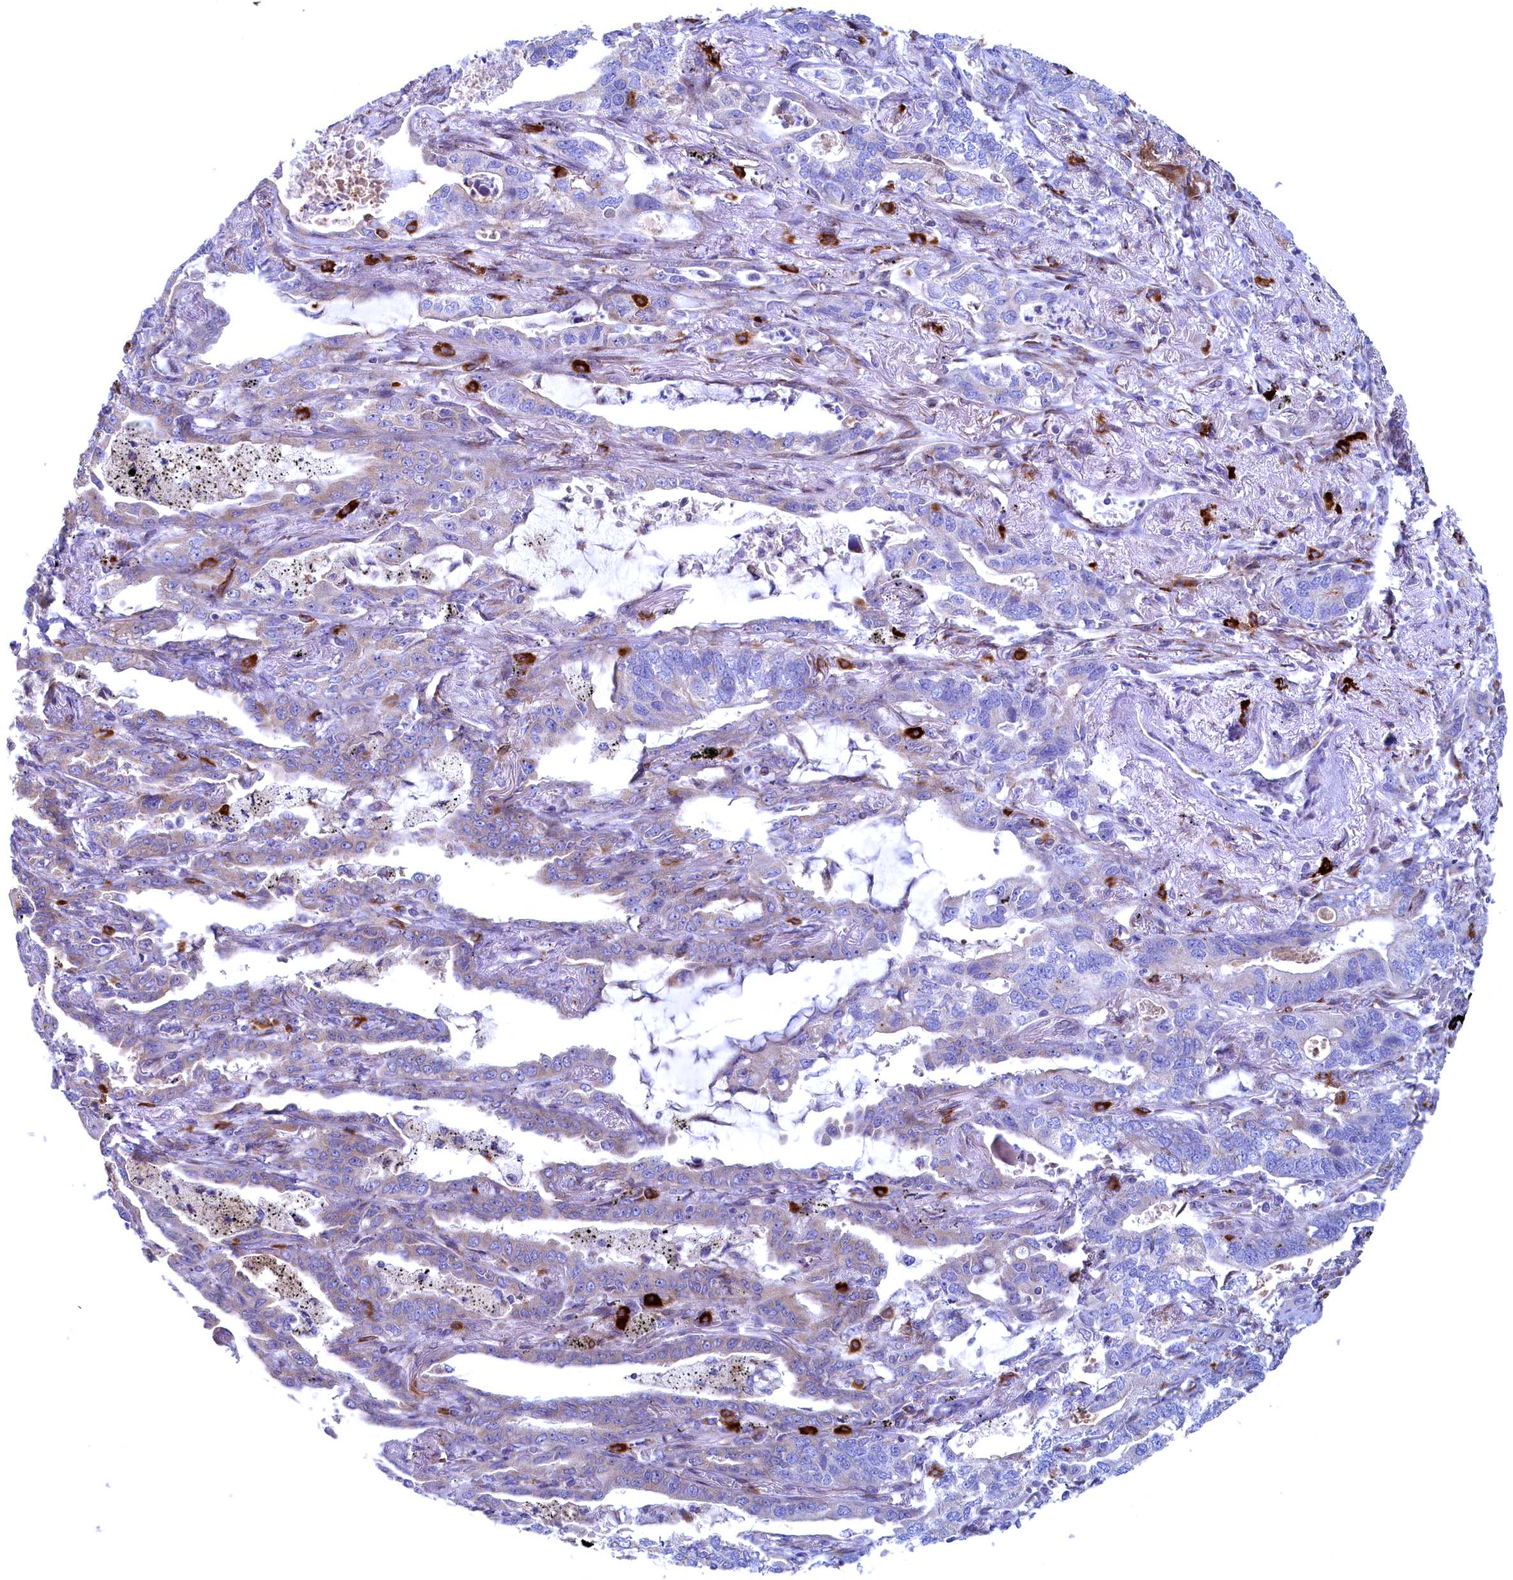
{"staining": {"intensity": "negative", "quantity": "none", "location": "none"}, "tissue": "lung cancer", "cell_type": "Tumor cells", "image_type": "cancer", "snomed": [{"axis": "morphology", "description": "Adenocarcinoma, NOS"}, {"axis": "topography", "description": "Lung"}], "caption": "High power microscopy histopathology image of an immunohistochemistry histopathology image of adenocarcinoma (lung), revealing no significant positivity in tumor cells.", "gene": "MTFMT", "patient": {"sex": "male", "age": 67}}